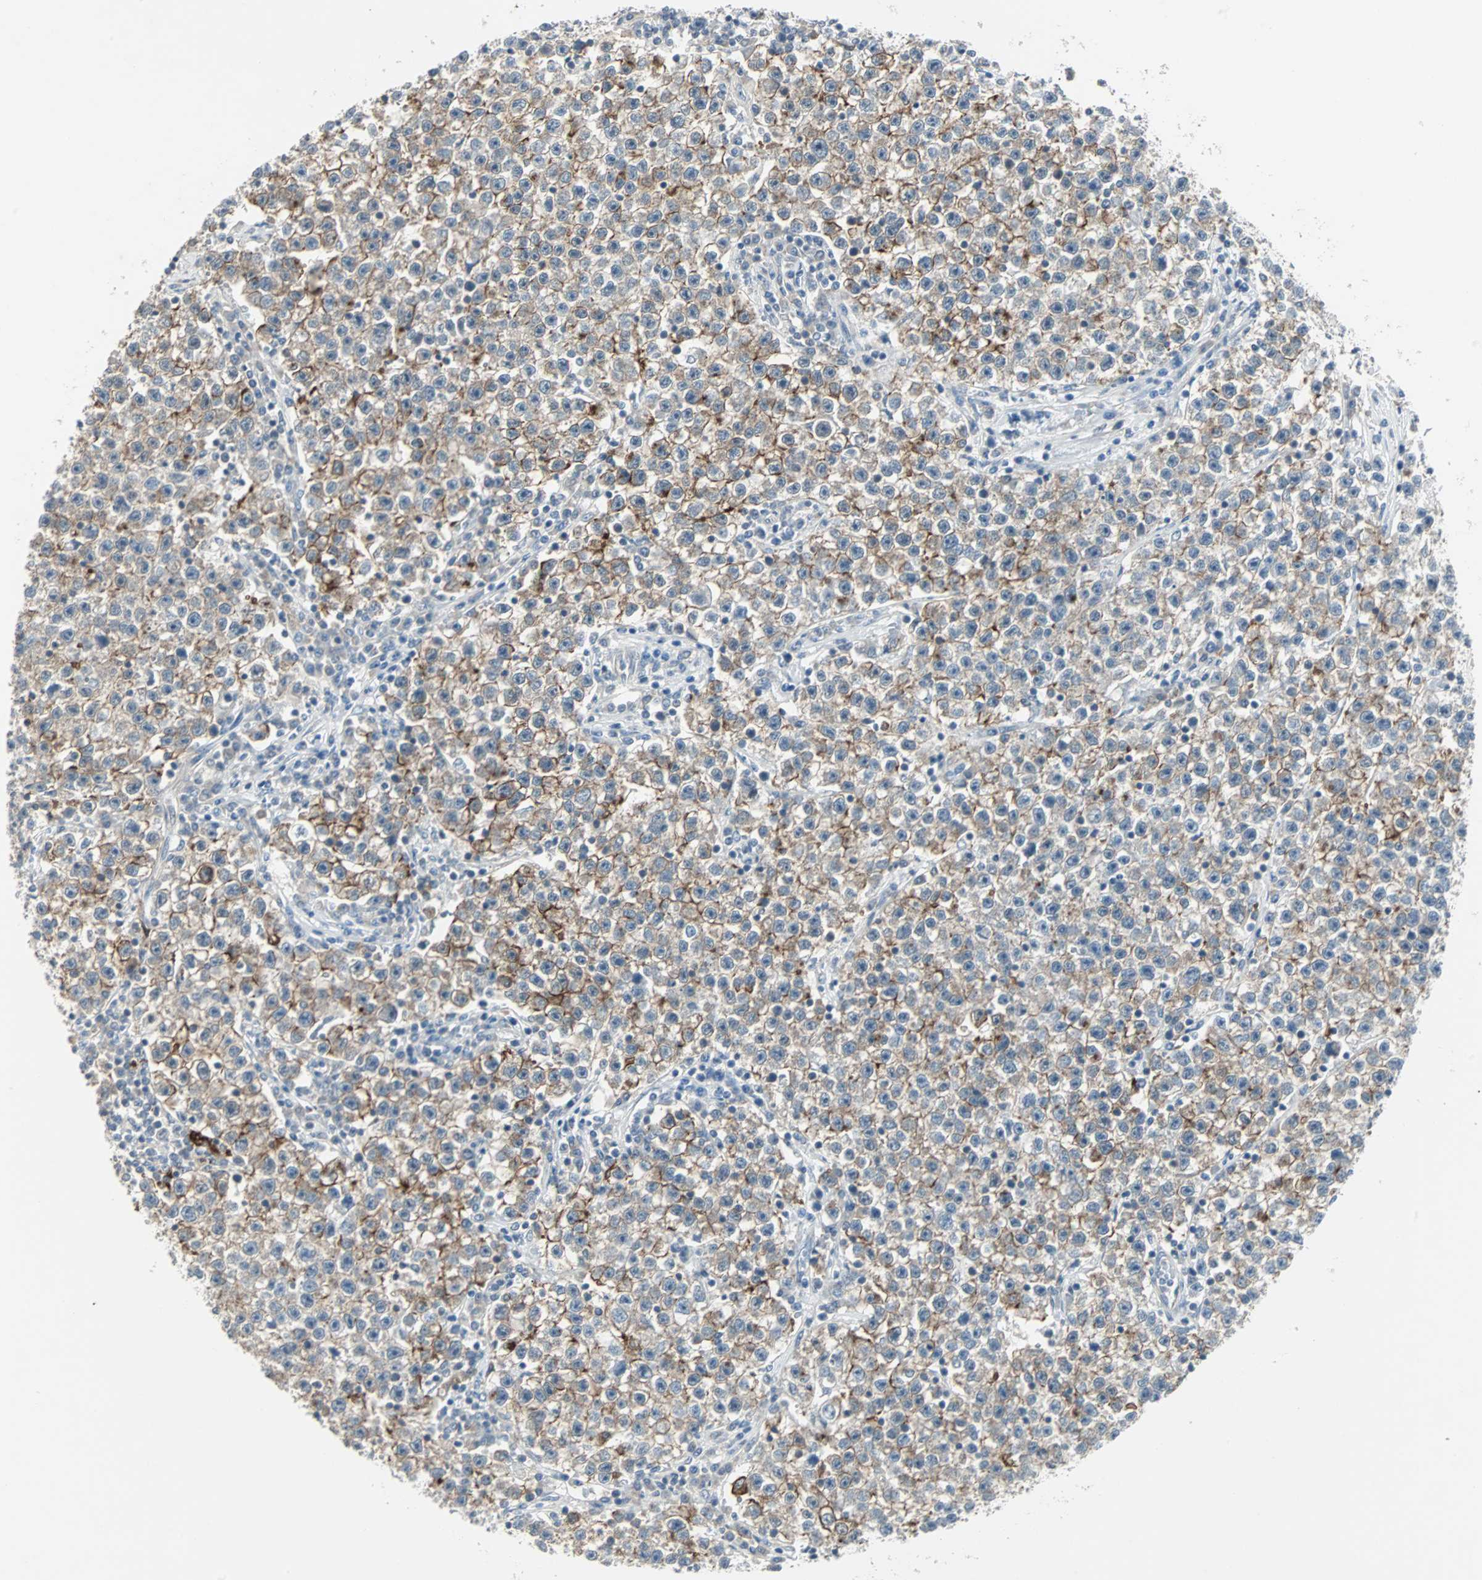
{"staining": {"intensity": "moderate", "quantity": ">75%", "location": "cytoplasmic/membranous"}, "tissue": "testis cancer", "cell_type": "Tumor cells", "image_type": "cancer", "snomed": [{"axis": "morphology", "description": "Seminoma, NOS"}, {"axis": "topography", "description": "Testis"}], "caption": "A brown stain highlights moderate cytoplasmic/membranous expression of a protein in human testis seminoma tumor cells.", "gene": "CMC2", "patient": {"sex": "male", "age": 22}}